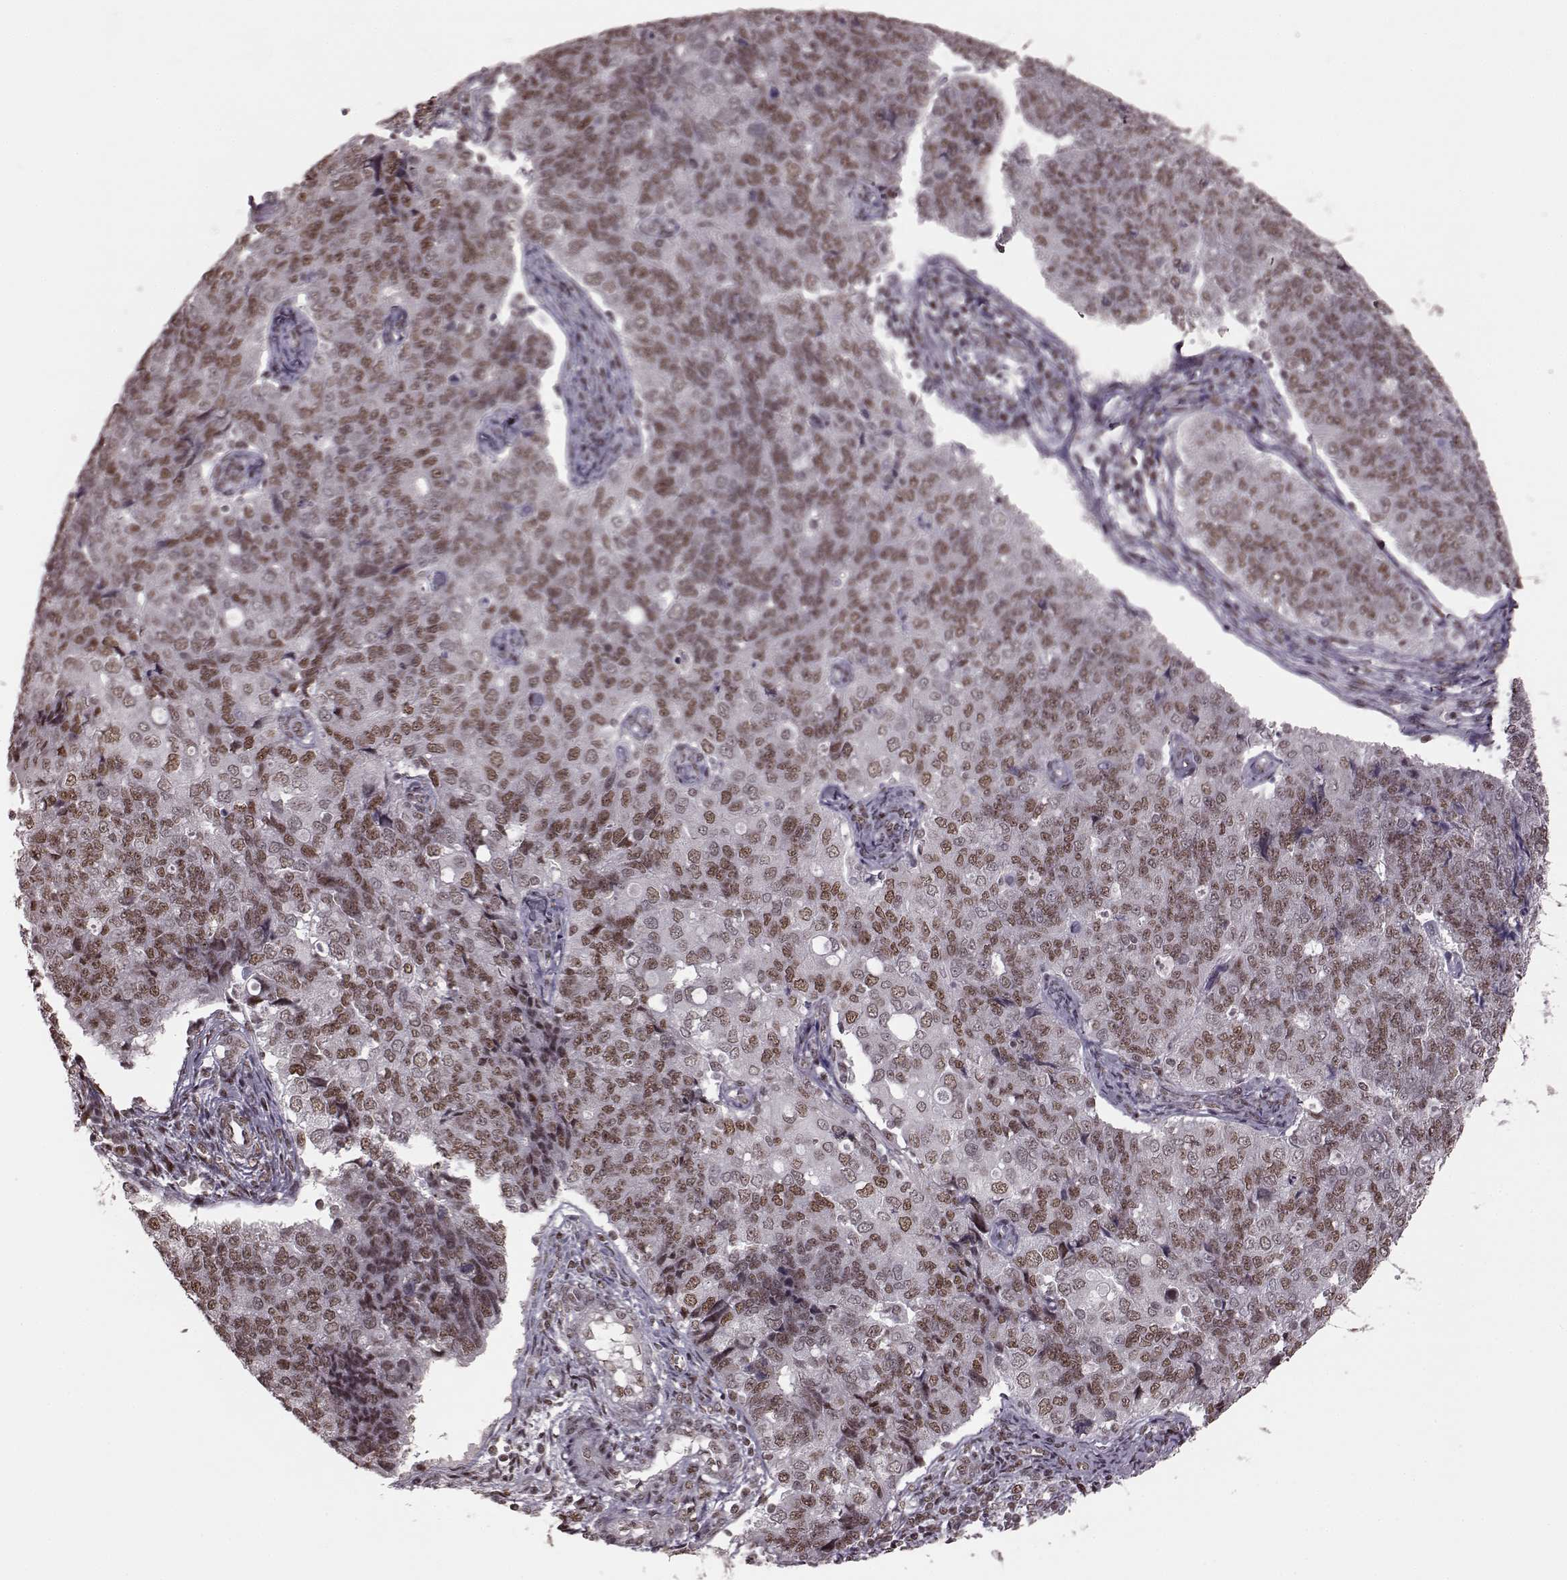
{"staining": {"intensity": "moderate", "quantity": ">75%", "location": "nuclear"}, "tissue": "endometrial cancer", "cell_type": "Tumor cells", "image_type": "cancer", "snomed": [{"axis": "morphology", "description": "Adenocarcinoma, NOS"}, {"axis": "topography", "description": "Endometrium"}], "caption": "Endometrial cancer was stained to show a protein in brown. There is medium levels of moderate nuclear expression in about >75% of tumor cells. The protein of interest is stained brown, and the nuclei are stained in blue (DAB (3,3'-diaminobenzidine) IHC with brightfield microscopy, high magnification).", "gene": "NR2C1", "patient": {"sex": "female", "age": 43}}